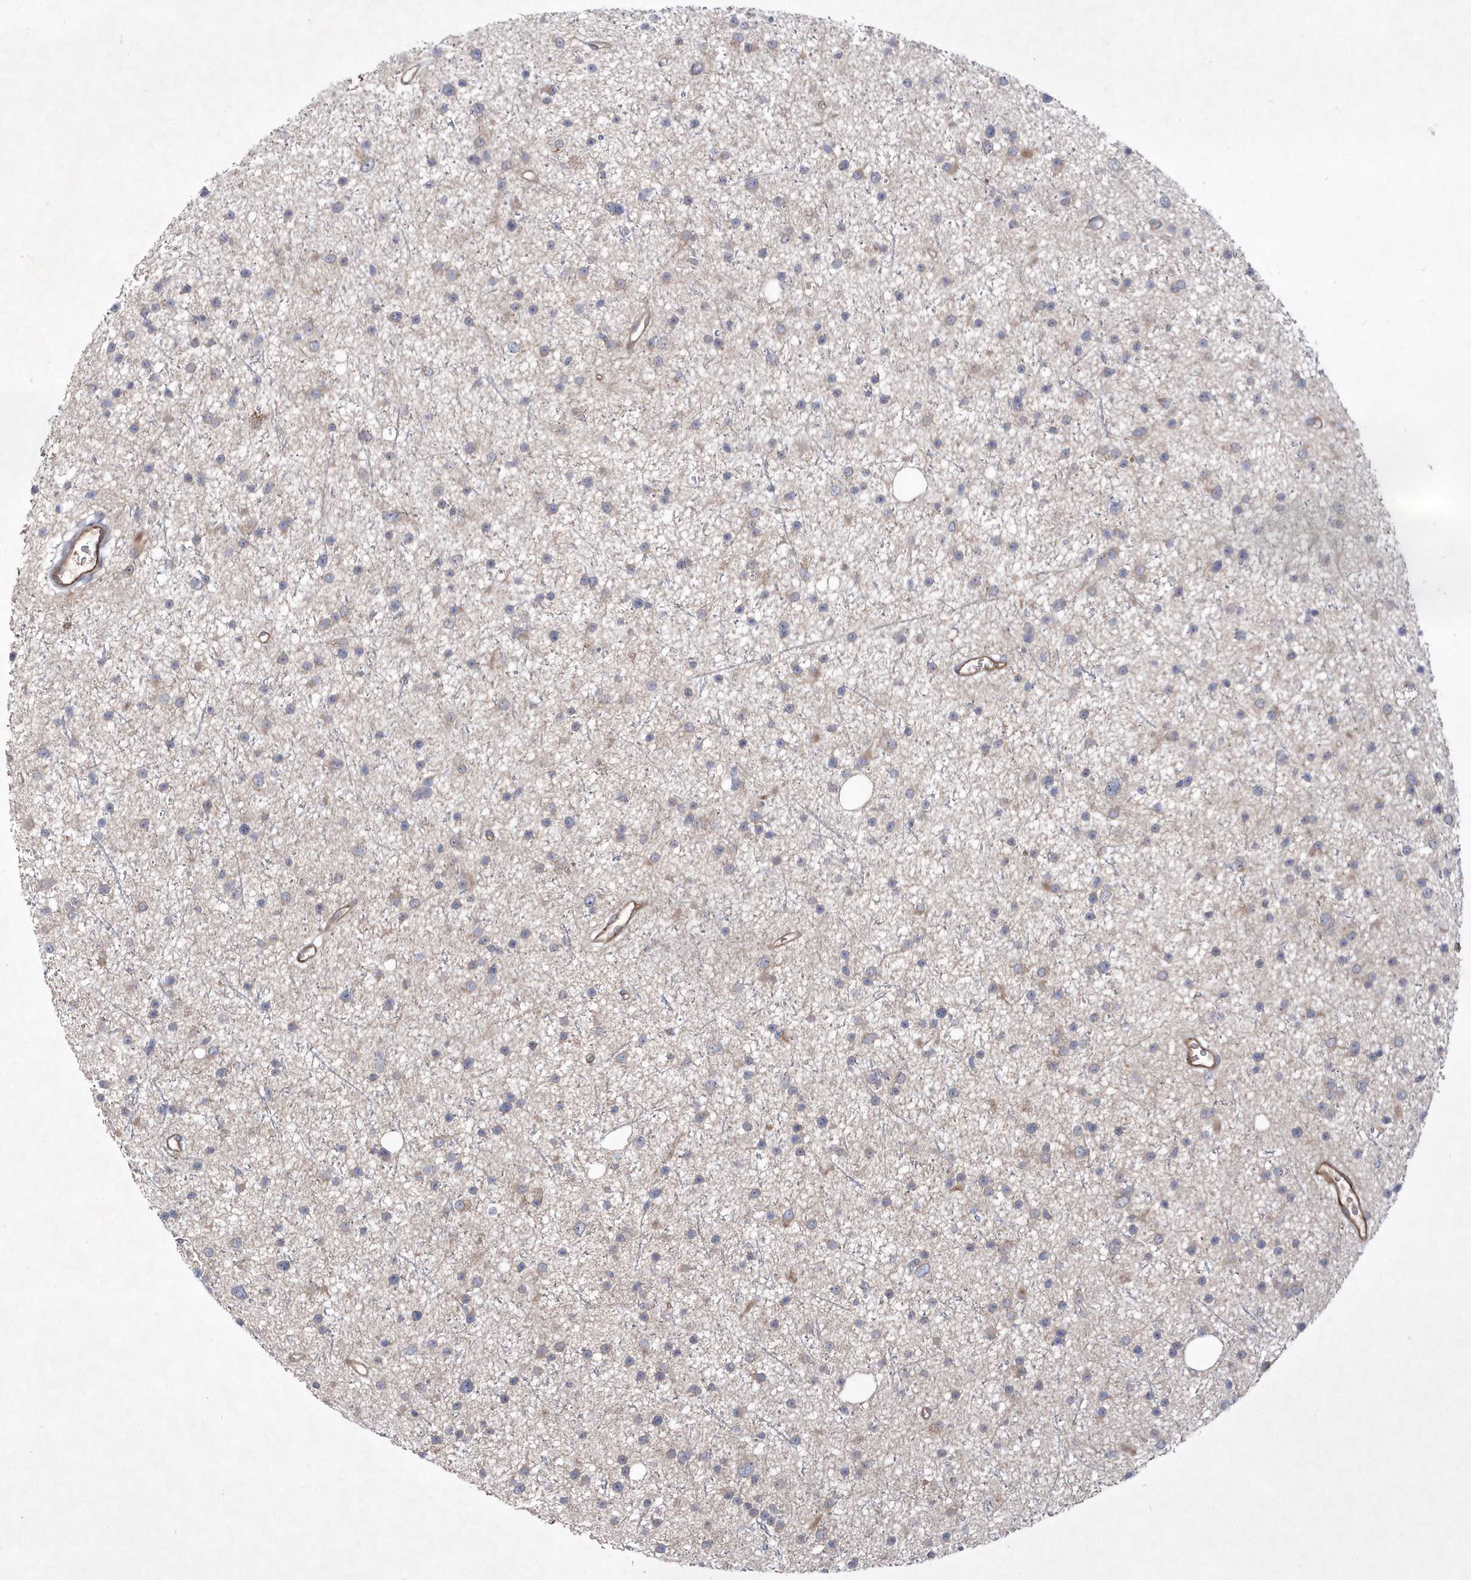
{"staining": {"intensity": "weak", "quantity": "25%-75%", "location": "cytoplasmic/membranous"}, "tissue": "glioma", "cell_type": "Tumor cells", "image_type": "cancer", "snomed": [{"axis": "morphology", "description": "Glioma, malignant, Low grade"}, {"axis": "topography", "description": "Cerebral cortex"}], "caption": "Tumor cells demonstrate low levels of weak cytoplasmic/membranous staining in approximately 25%-75% of cells in low-grade glioma (malignant).", "gene": "DSPP", "patient": {"sex": "female", "age": 39}}